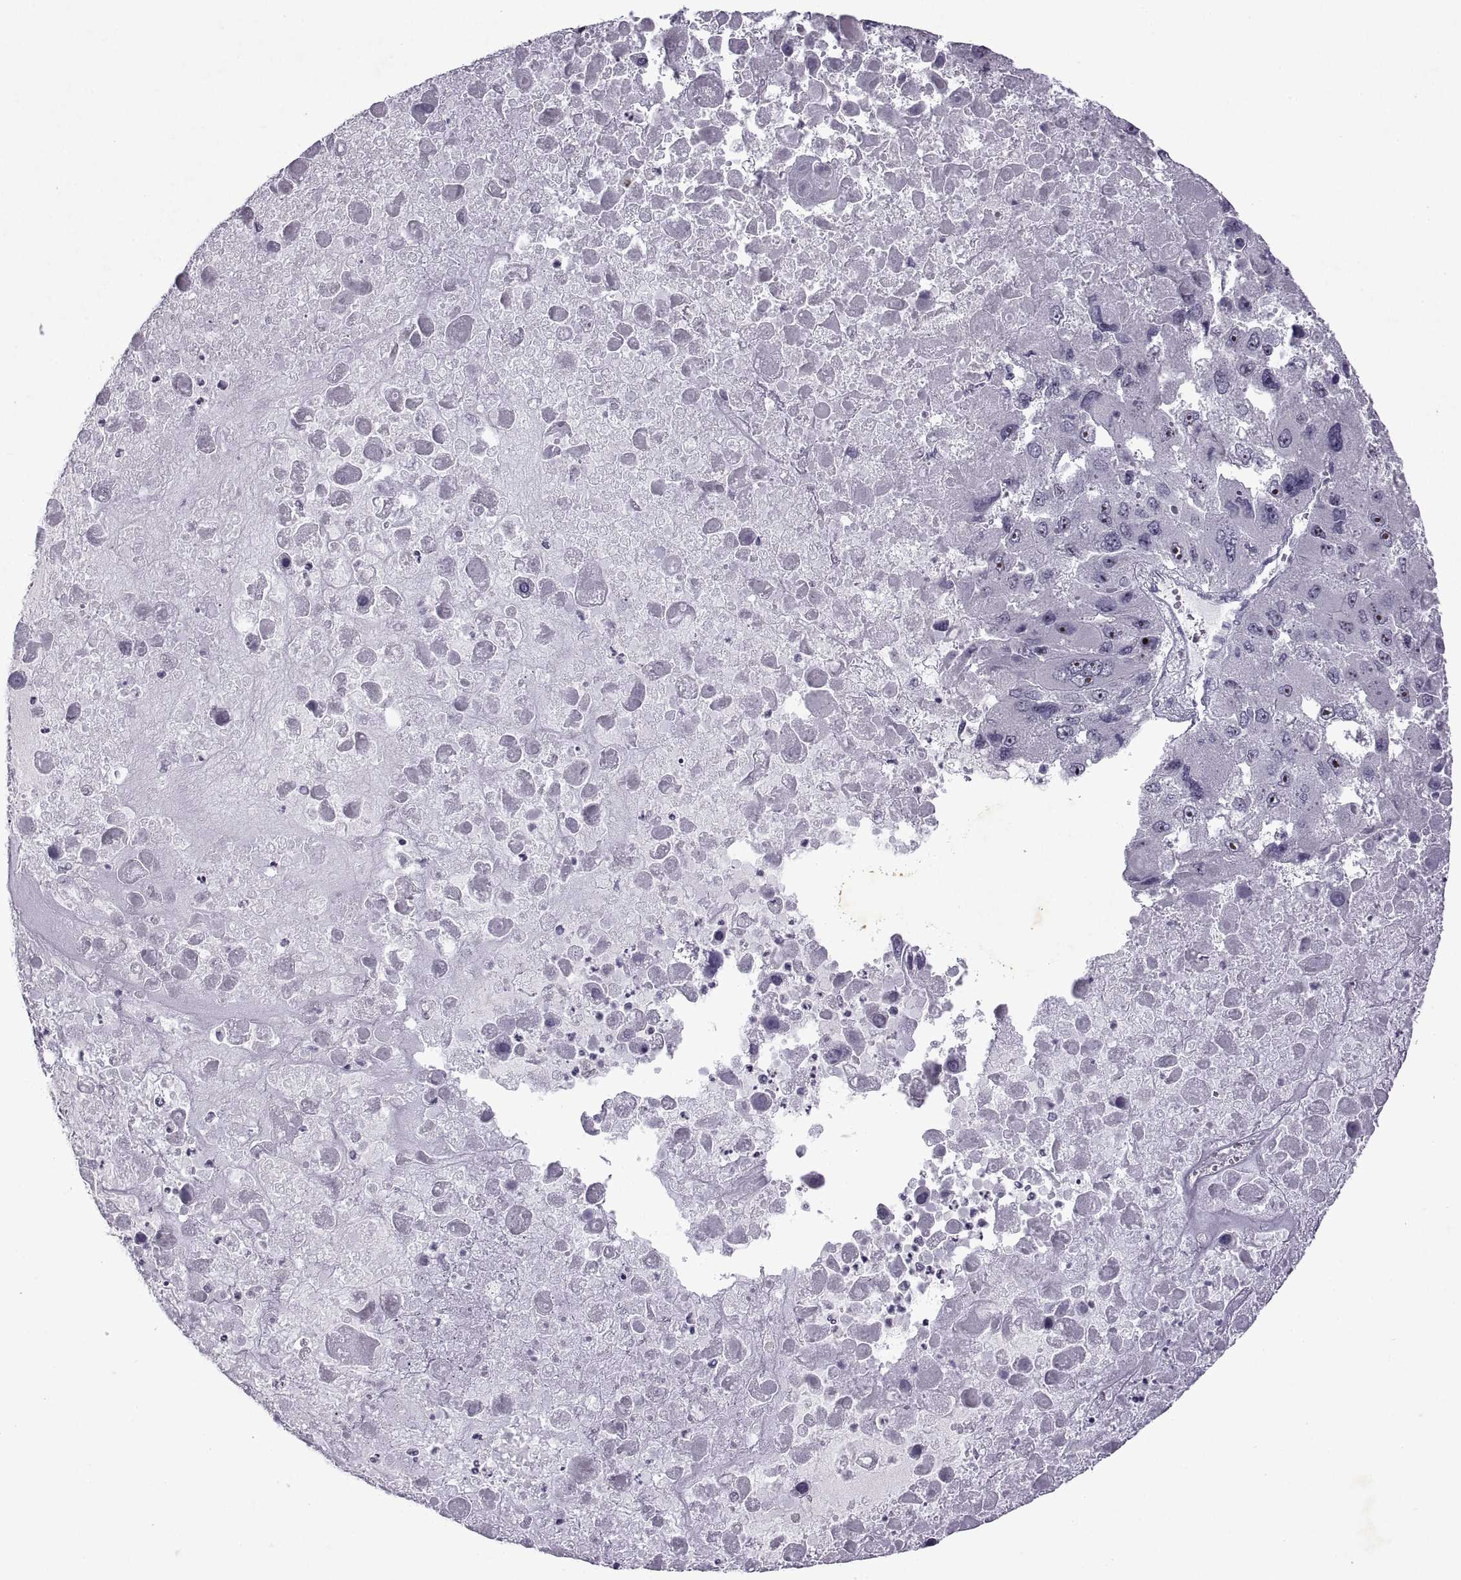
{"staining": {"intensity": "strong", "quantity": "25%-75%", "location": "nuclear"}, "tissue": "liver cancer", "cell_type": "Tumor cells", "image_type": "cancer", "snomed": [{"axis": "morphology", "description": "Carcinoma, Hepatocellular, NOS"}, {"axis": "topography", "description": "Liver"}], "caption": "Immunohistochemistry image of human liver cancer (hepatocellular carcinoma) stained for a protein (brown), which exhibits high levels of strong nuclear expression in about 25%-75% of tumor cells.", "gene": "SINHCAF", "patient": {"sex": "female", "age": 41}}